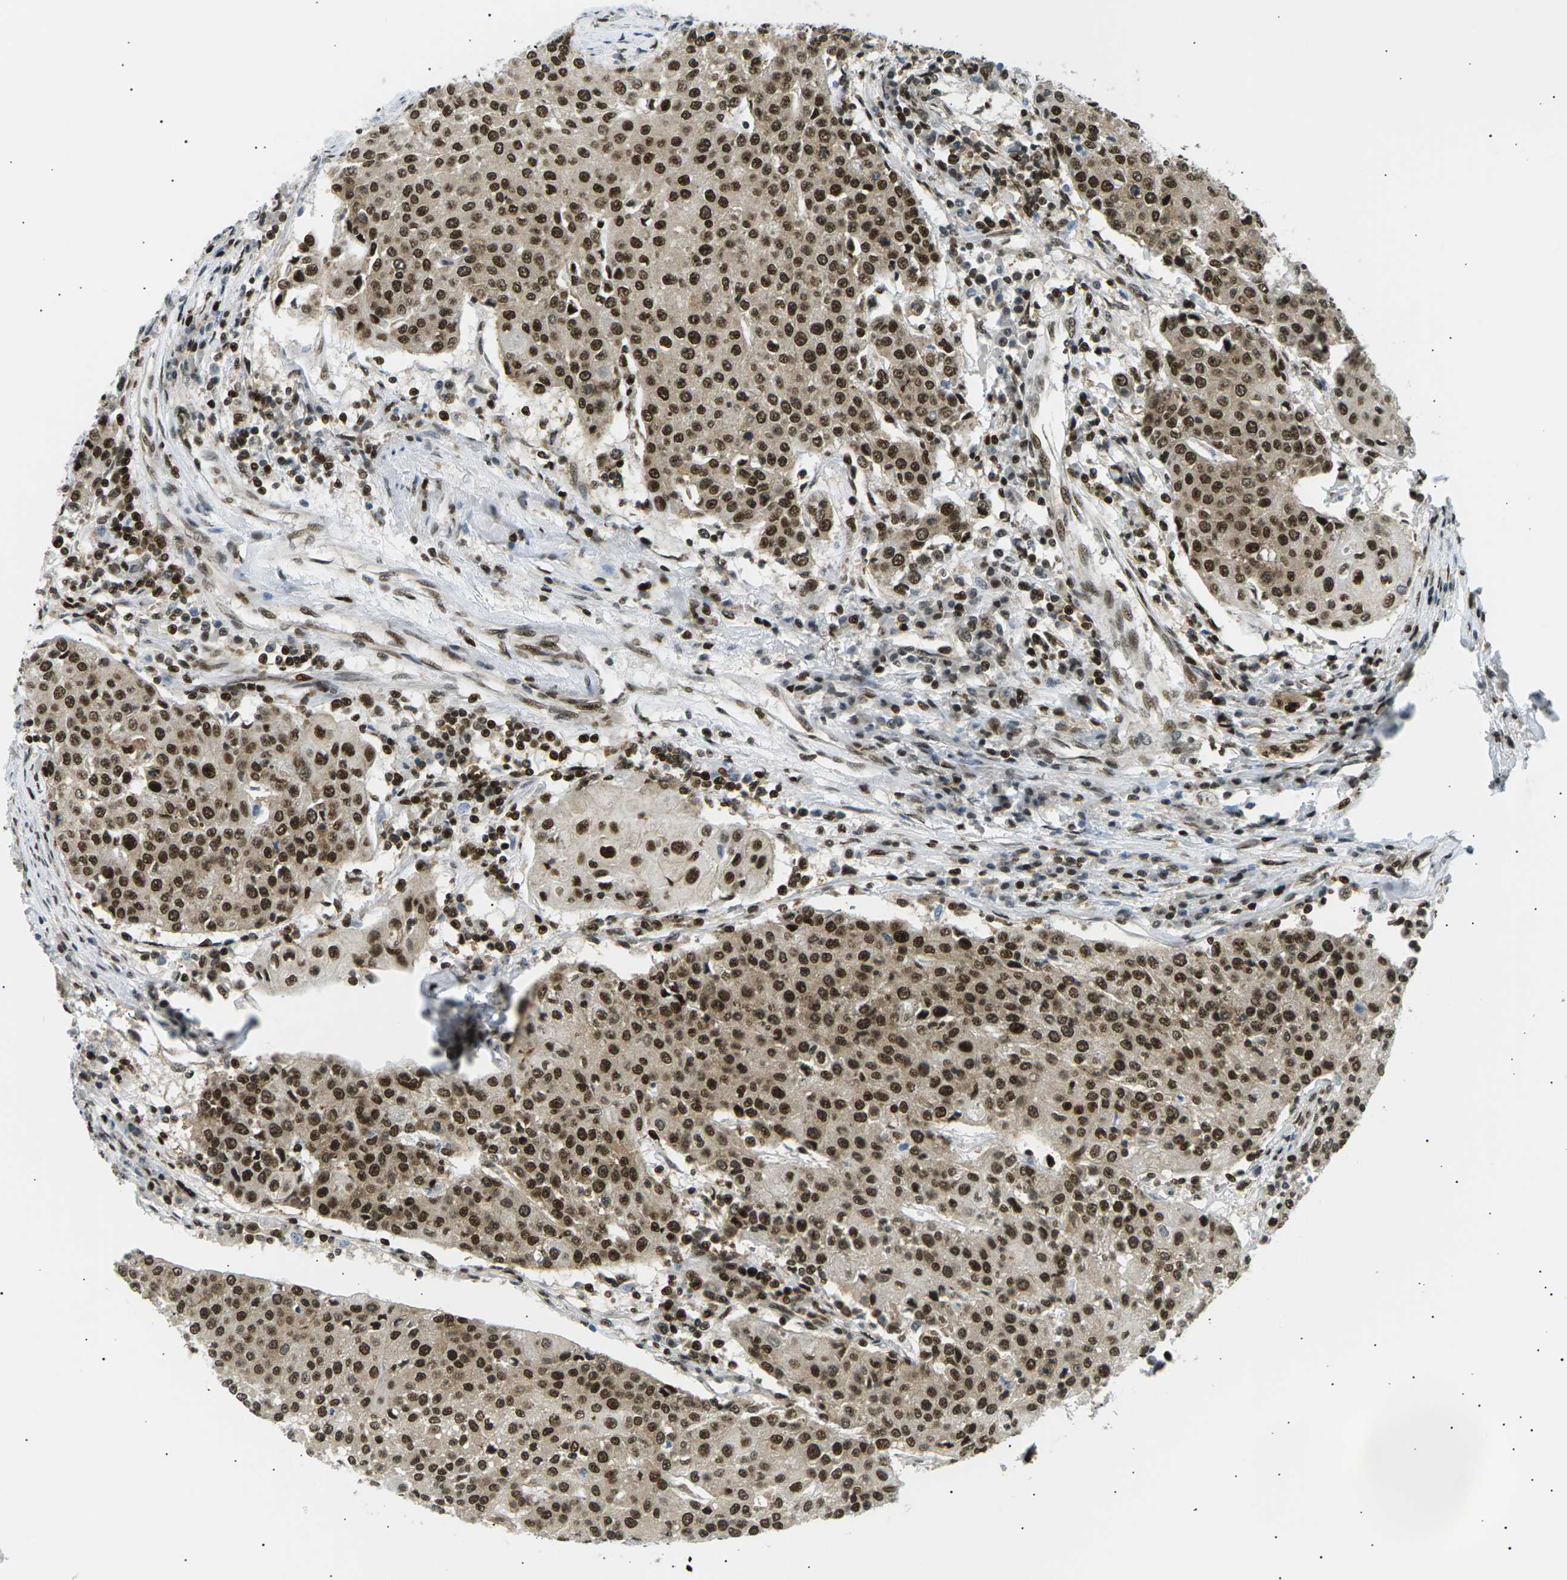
{"staining": {"intensity": "strong", "quantity": ">75%", "location": "cytoplasmic/membranous,nuclear"}, "tissue": "urothelial cancer", "cell_type": "Tumor cells", "image_type": "cancer", "snomed": [{"axis": "morphology", "description": "Urothelial carcinoma, High grade"}, {"axis": "topography", "description": "Urinary bladder"}], "caption": "Tumor cells reveal high levels of strong cytoplasmic/membranous and nuclear positivity in about >75% of cells in human urothelial cancer.", "gene": "RPA2", "patient": {"sex": "female", "age": 85}}